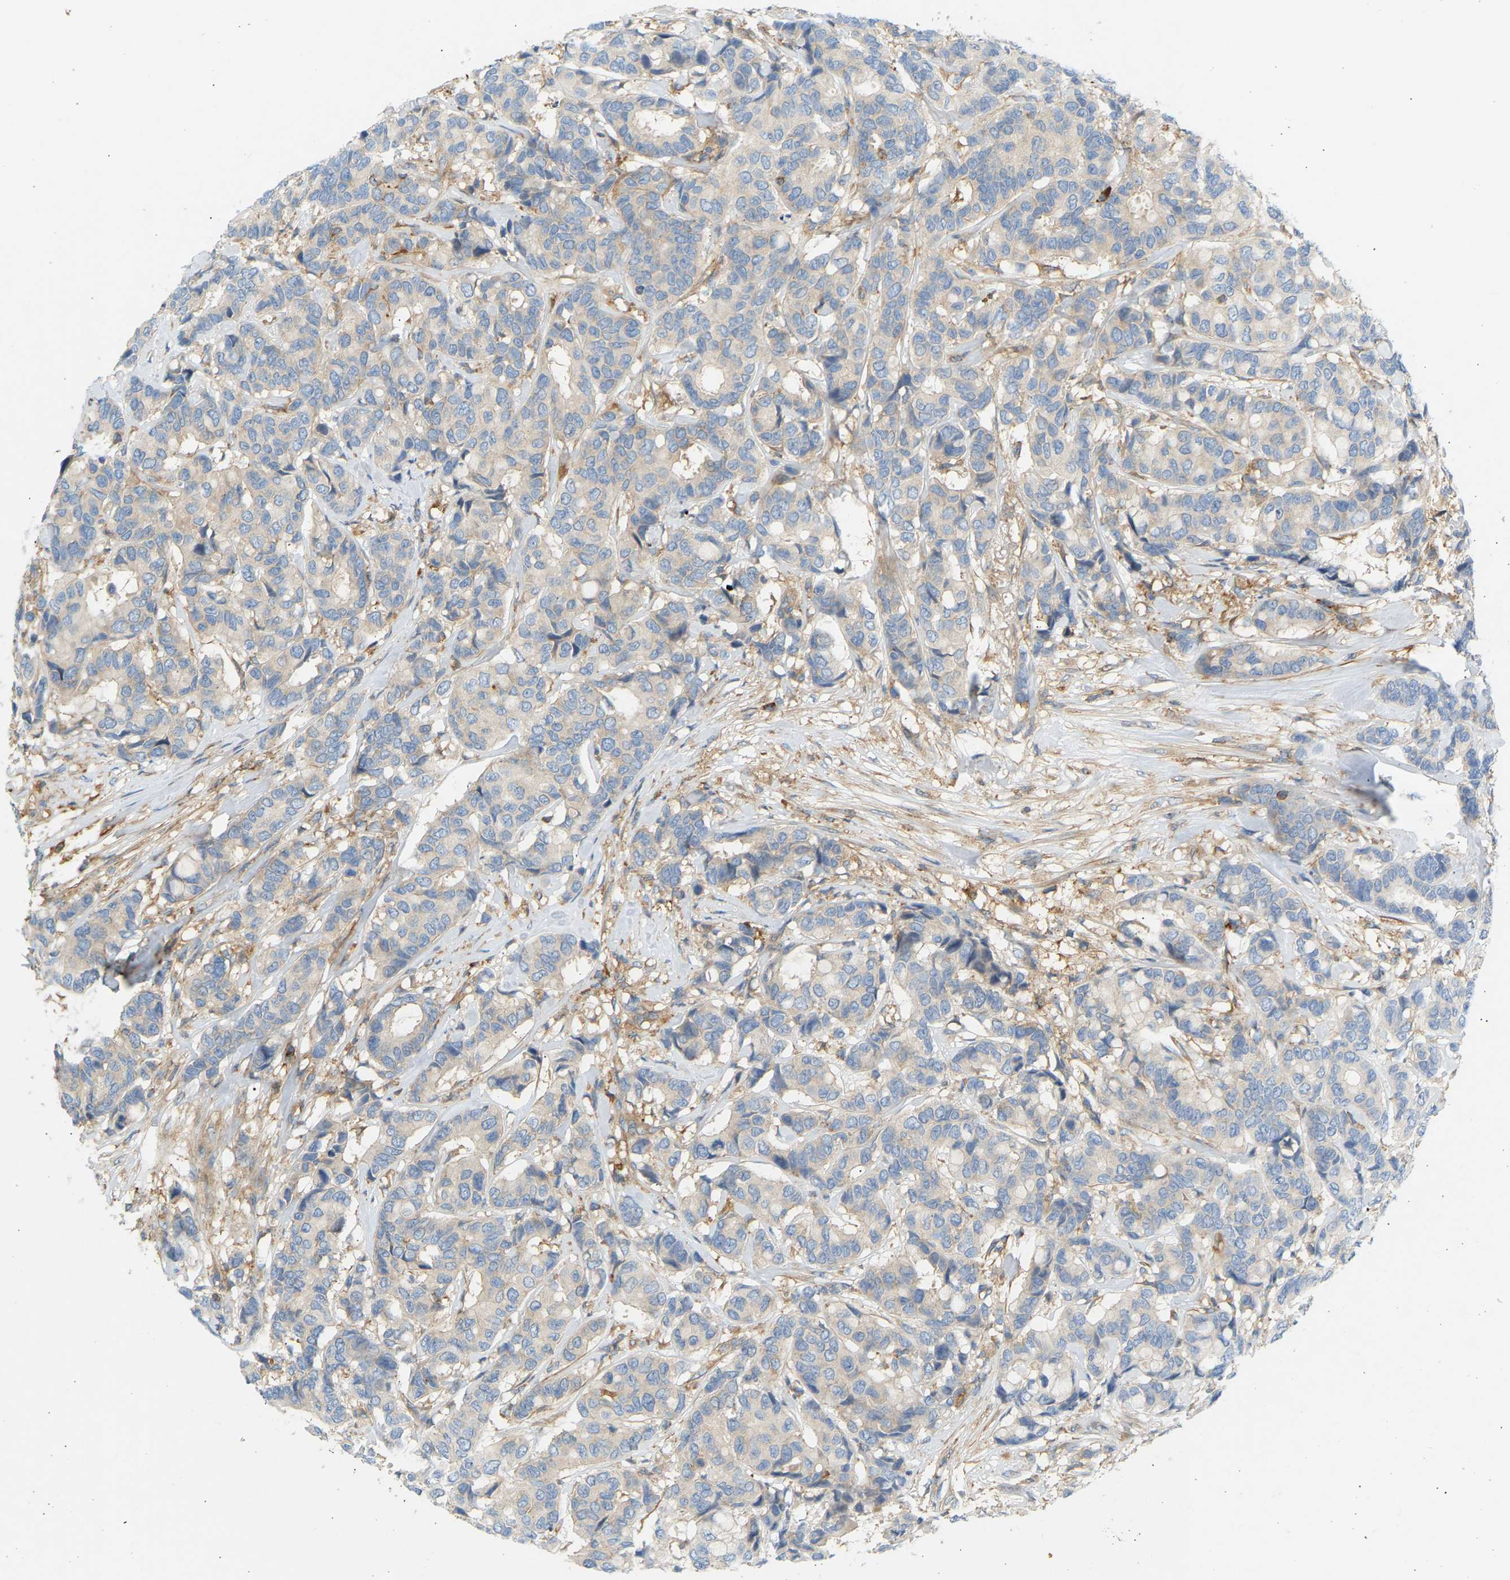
{"staining": {"intensity": "negative", "quantity": "none", "location": "none"}, "tissue": "breast cancer", "cell_type": "Tumor cells", "image_type": "cancer", "snomed": [{"axis": "morphology", "description": "Duct carcinoma"}, {"axis": "topography", "description": "Breast"}], "caption": "Human breast invasive ductal carcinoma stained for a protein using immunohistochemistry demonstrates no positivity in tumor cells.", "gene": "FNBP1", "patient": {"sex": "female", "age": 87}}